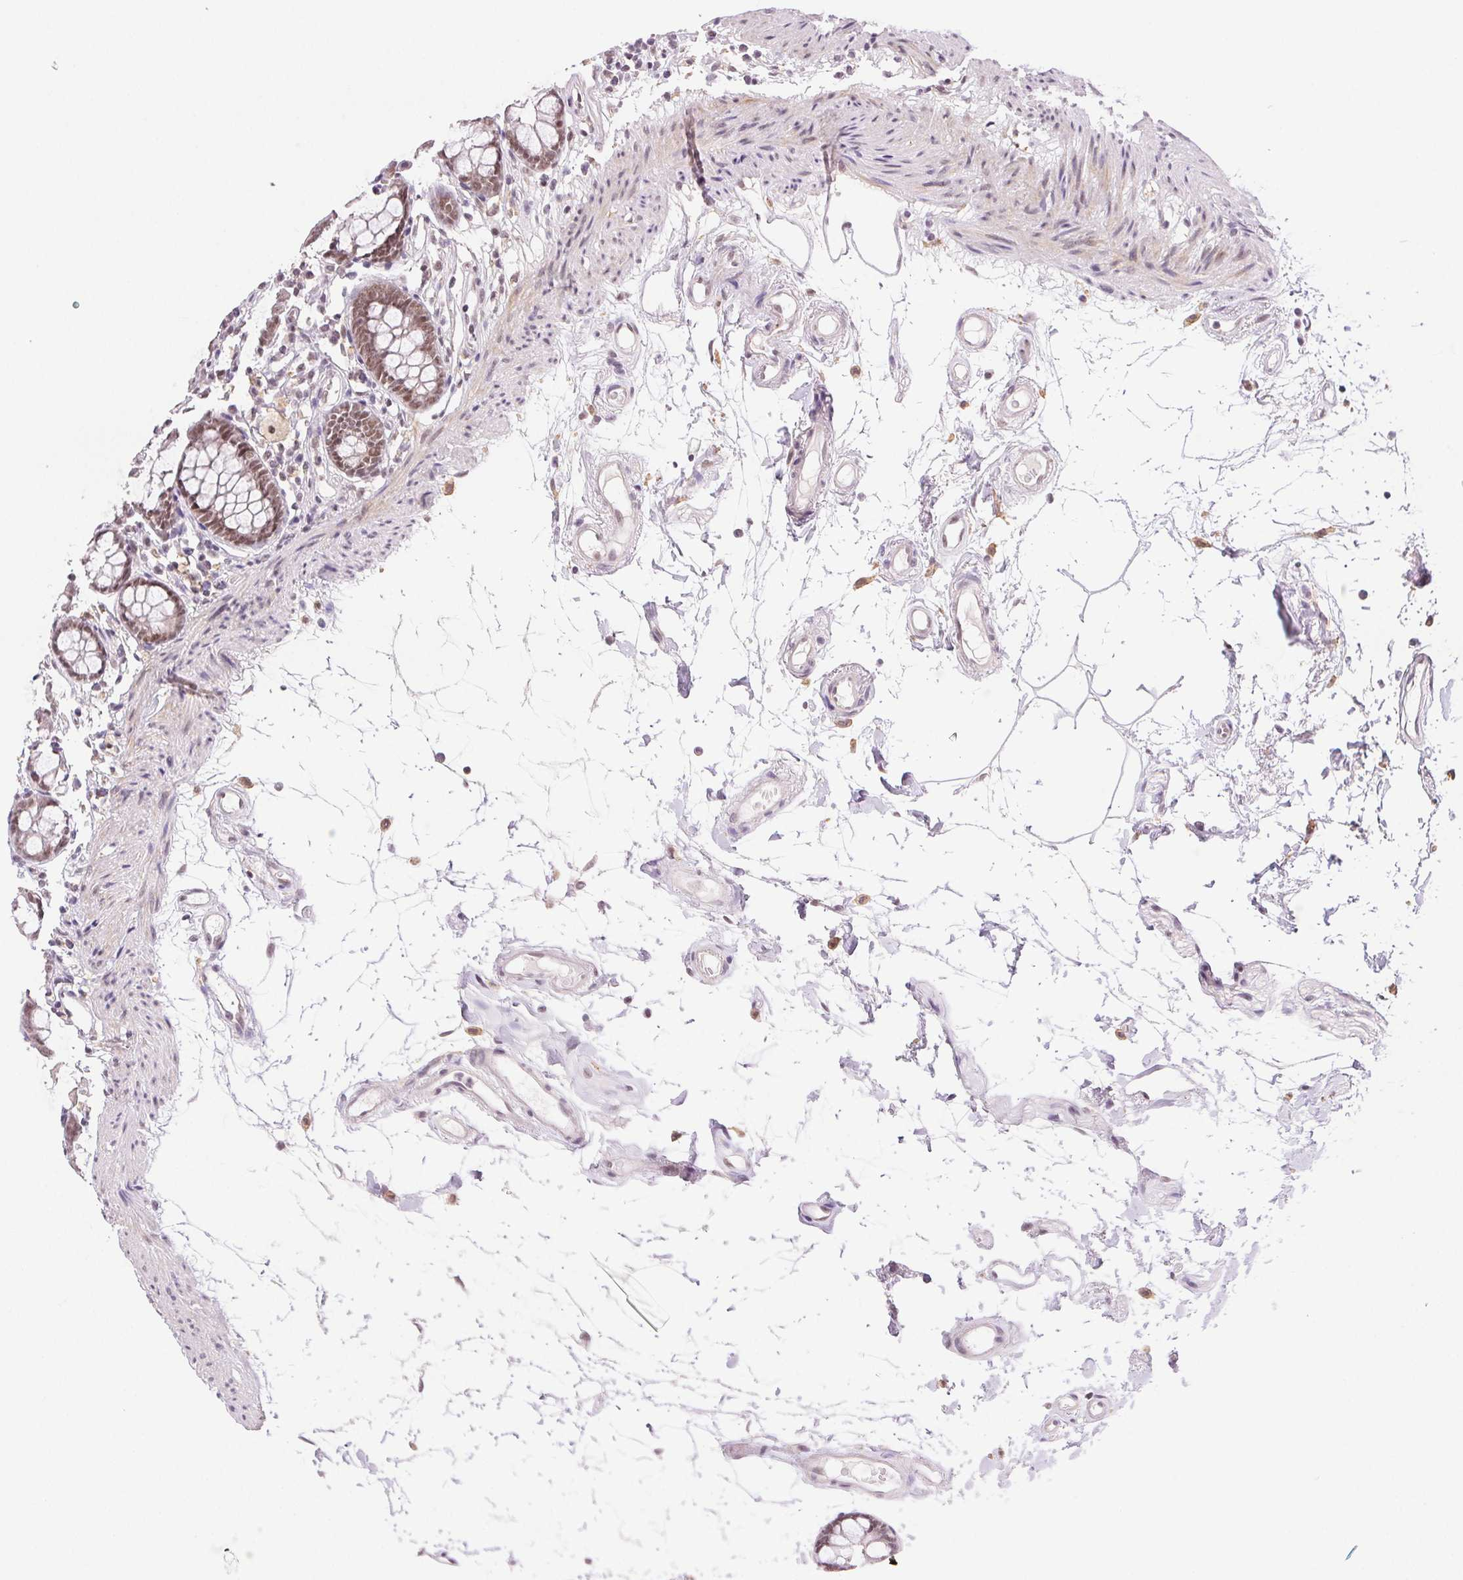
{"staining": {"intensity": "weak", "quantity": ">75%", "location": "nuclear"}, "tissue": "colon", "cell_type": "Endothelial cells", "image_type": "normal", "snomed": [{"axis": "morphology", "description": "Normal tissue, NOS"}, {"axis": "topography", "description": "Colon"}], "caption": "There is low levels of weak nuclear staining in endothelial cells of benign colon, as demonstrated by immunohistochemical staining (brown color).", "gene": "PRPF18", "patient": {"sex": "female", "age": 84}}